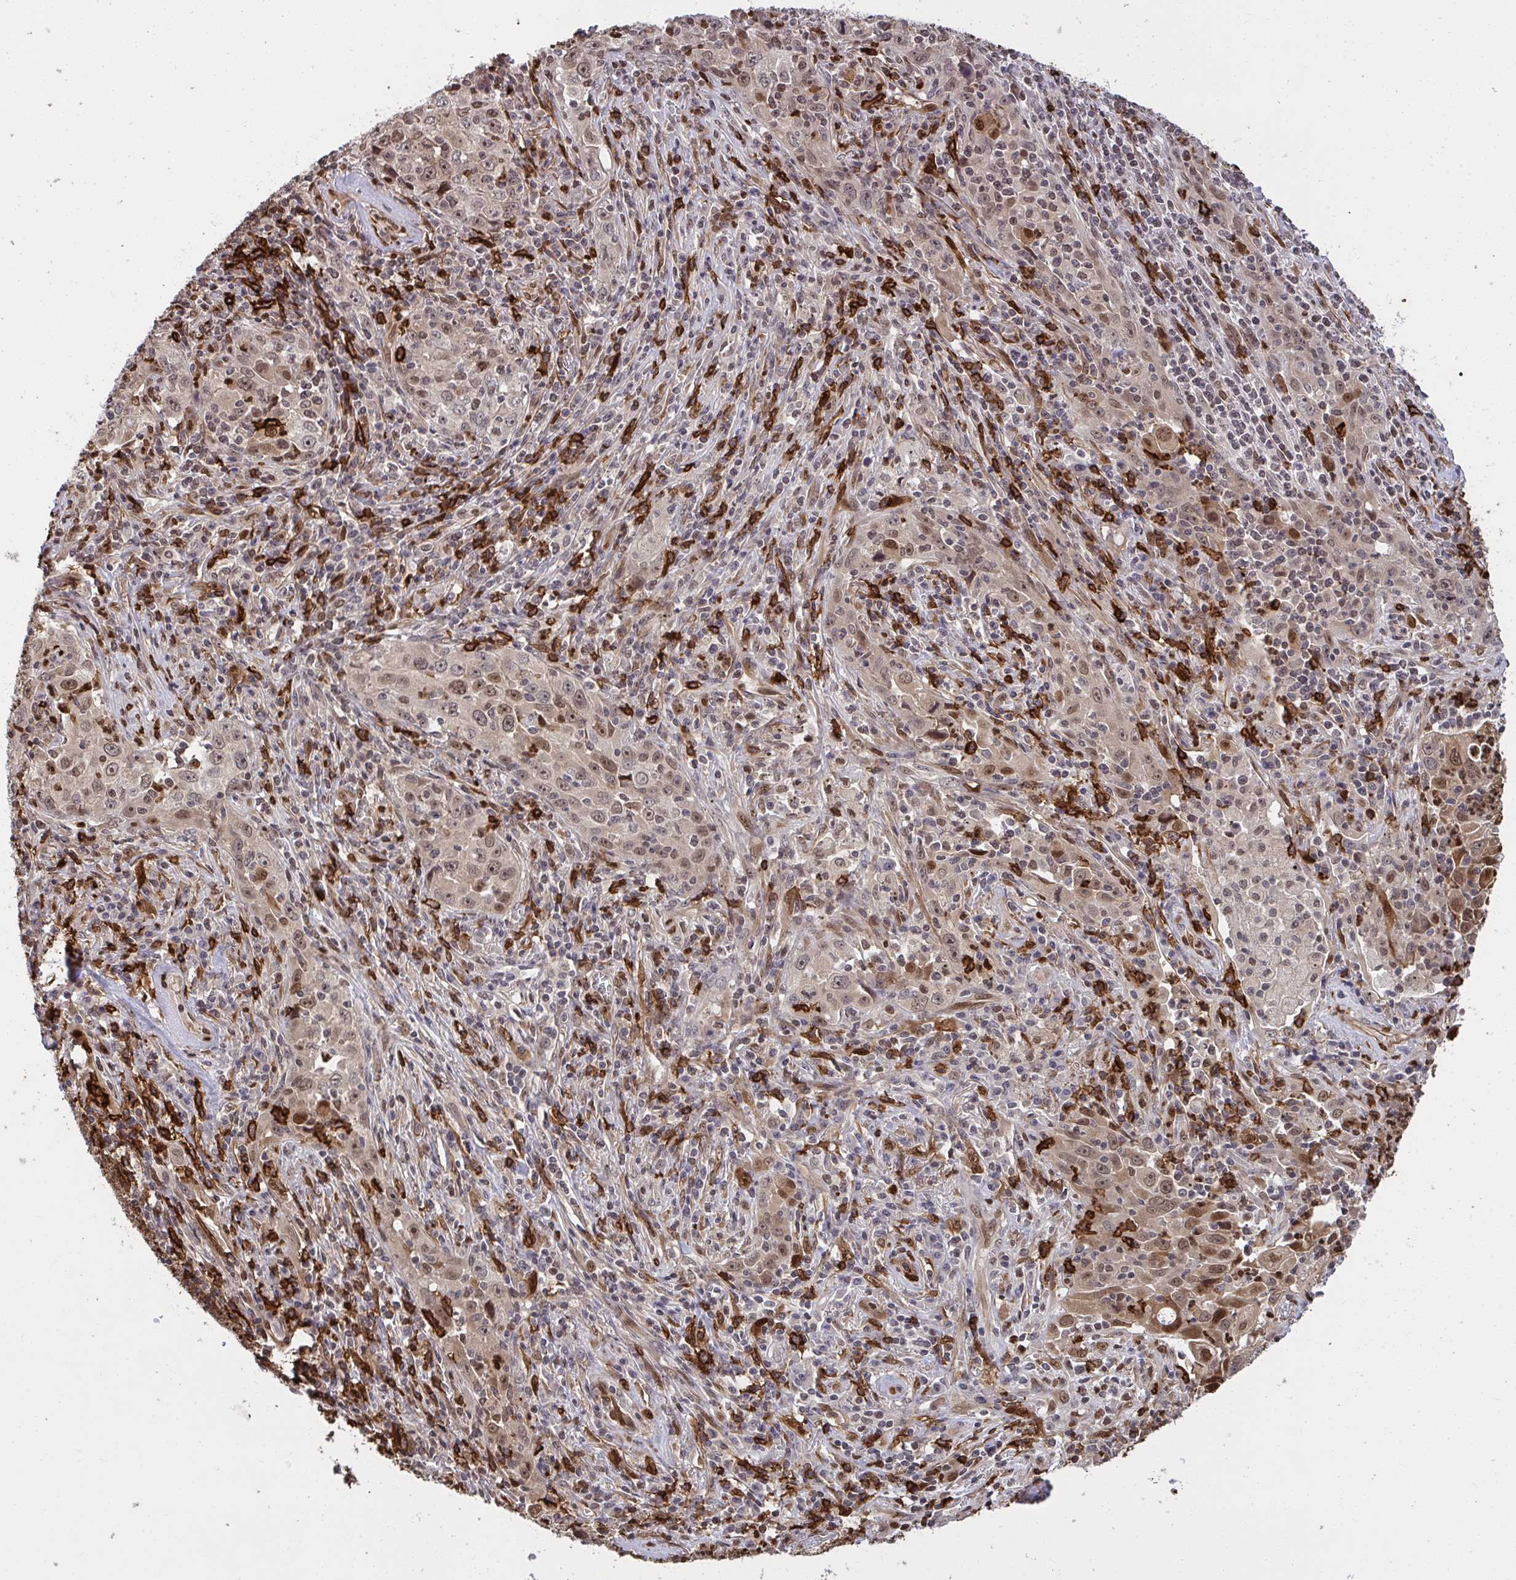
{"staining": {"intensity": "moderate", "quantity": ">75%", "location": "nuclear"}, "tissue": "lung cancer", "cell_type": "Tumor cells", "image_type": "cancer", "snomed": [{"axis": "morphology", "description": "Squamous cell carcinoma, NOS"}, {"axis": "topography", "description": "Lung"}], "caption": "Immunohistochemical staining of human lung cancer shows moderate nuclear protein positivity in about >75% of tumor cells. The staining is performed using DAB brown chromogen to label protein expression. The nuclei are counter-stained blue using hematoxylin.", "gene": "UXT", "patient": {"sex": "male", "age": 71}}